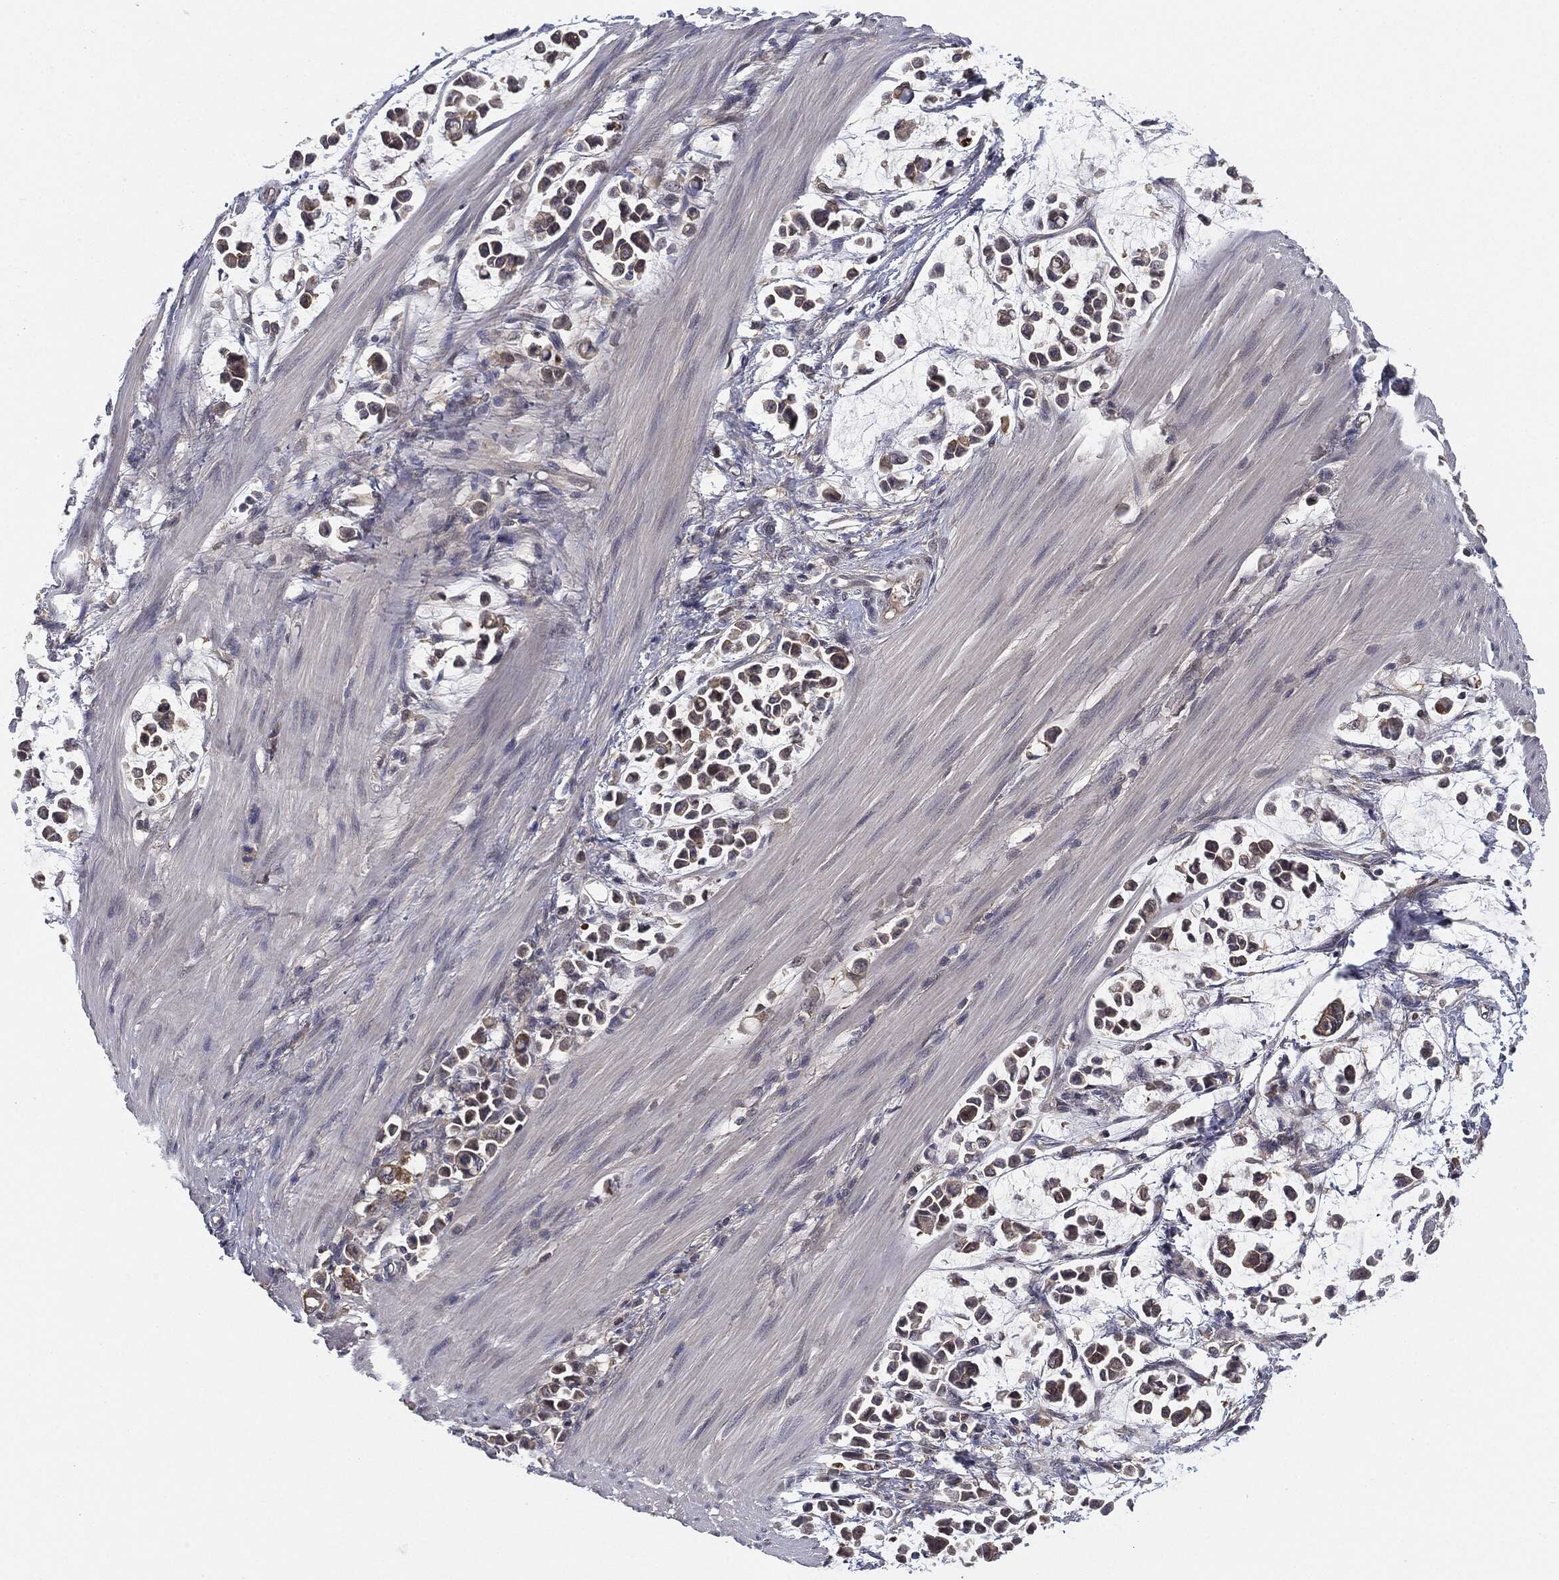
{"staining": {"intensity": "negative", "quantity": "none", "location": "none"}, "tissue": "stomach cancer", "cell_type": "Tumor cells", "image_type": "cancer", "snomed": [{"axis": "morphology", "description": "Adenocarcinoma, NOS"}, {"axis": "topography", "description": "Stomach"}], "caption": "This is an immunohistochemistry (IHC) histopathology image of human stomach cancer. There is no expression in tumor cells.", "gene": "KRT7", "patient": {"sex": "male", "age": 82}}